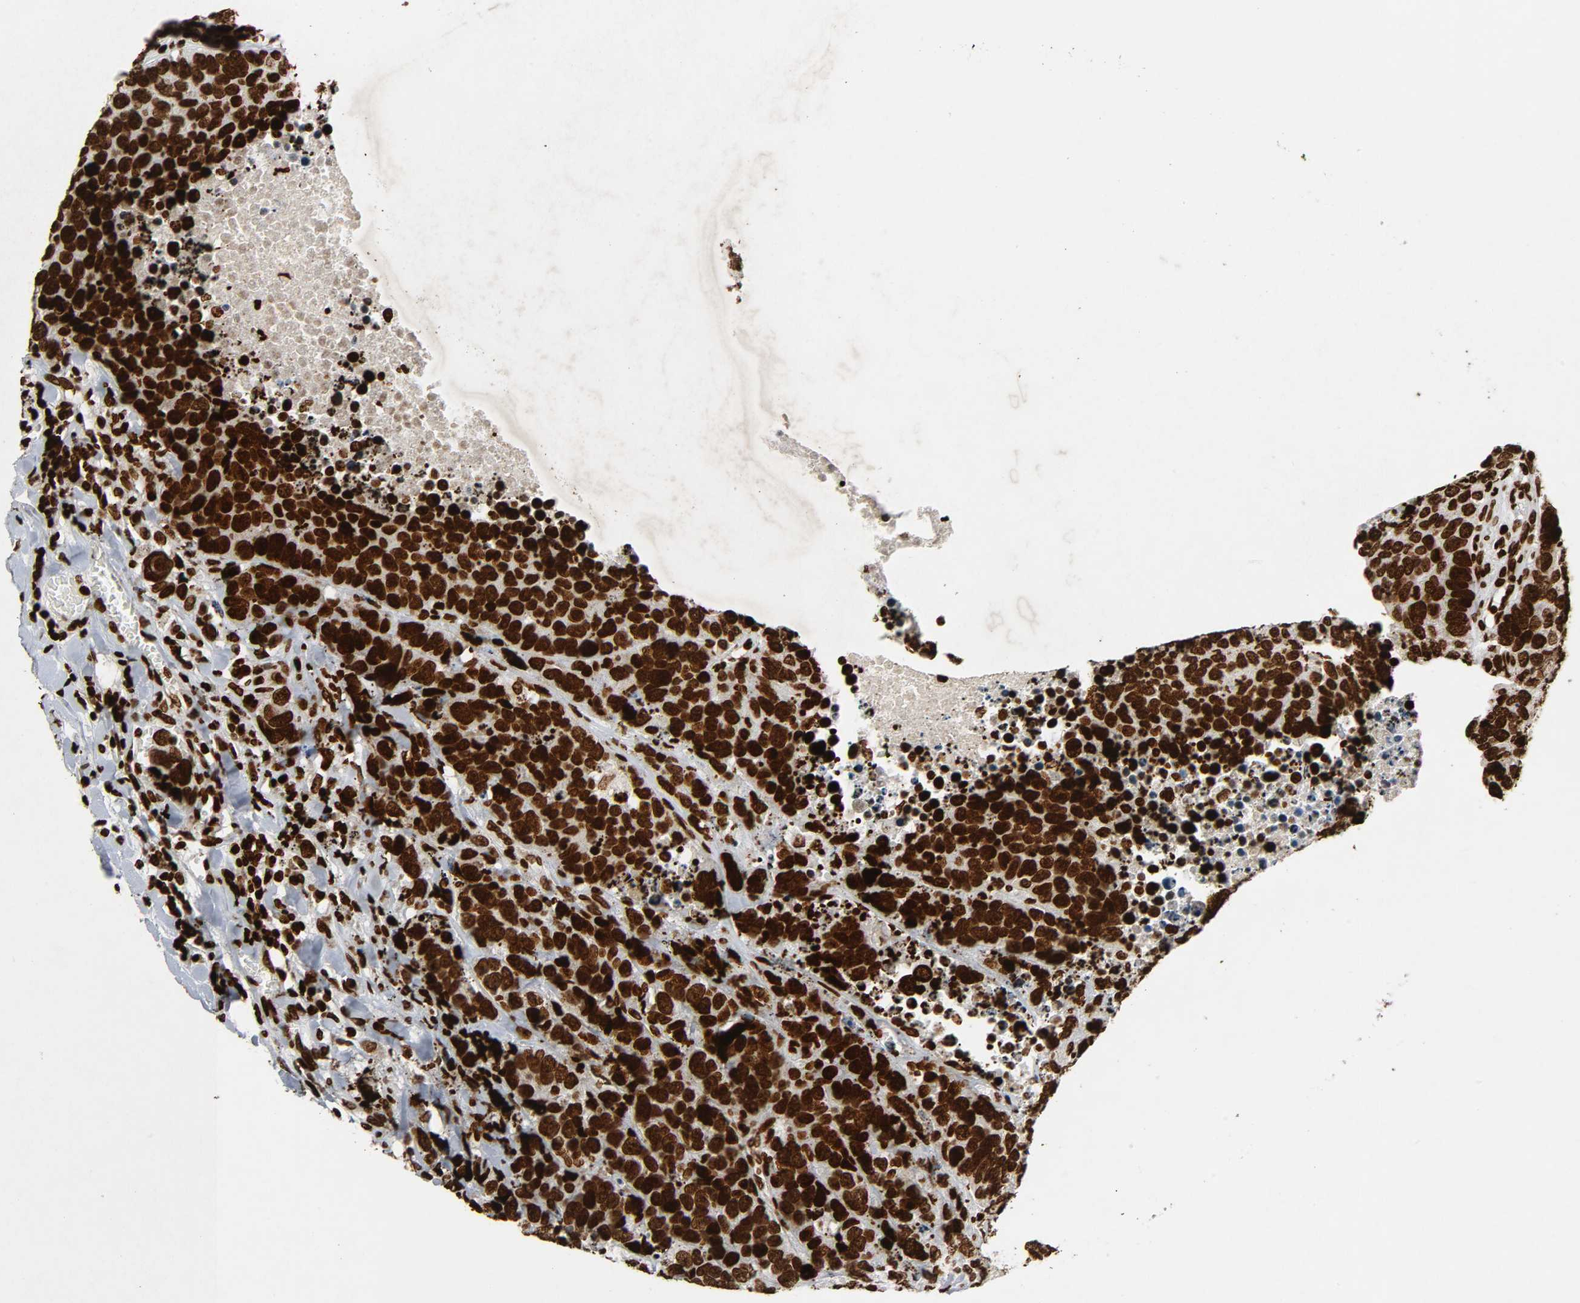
{"staining": {"intensity": "strong", "quantity": ">75%", "location": "nuclear"}, "tissue": "carcinoid", "cell_type": "Tumor cells", "image_type": "cancer", "snomed": [{"axis": "morphology", "description": "Carcinoid, malignant, NOS"}, {"axis": "topography", "description": "Lung"}], "caption": "Immunohistochemical staining of carcinoid shows high levels of strong nuclear positivity in about >75% of tumor cells.", "gene": "RXRA", "patient": {"sex": "male", "age": 60}}